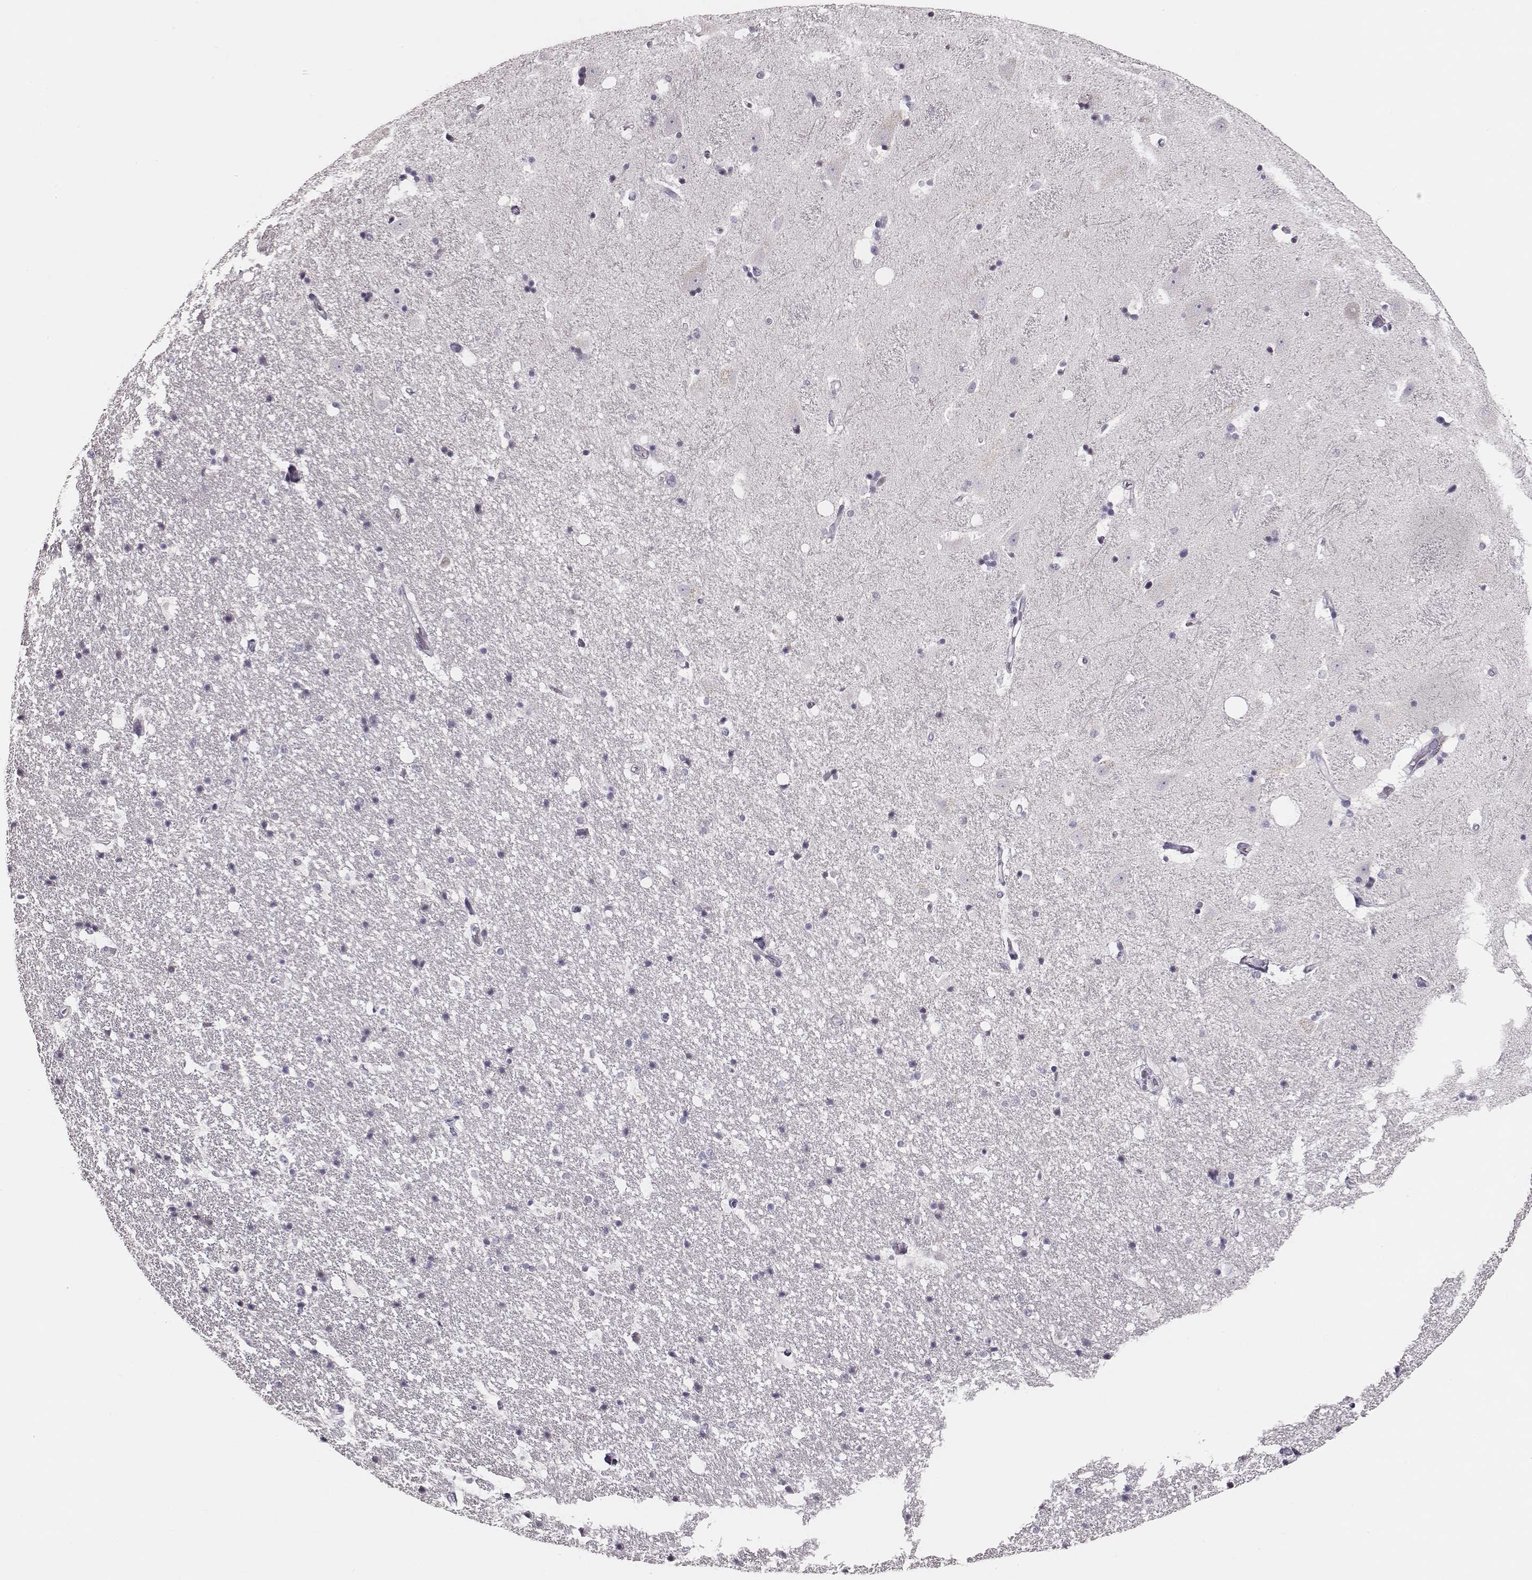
{"staining": {"intensity": "negative", "quantity": "none", "location": "none"}, "tissue": "hippocampus", "cell_type": "Glial cells", "image_type": "normal", "snomed": [{"axis": "morphology", "description": "Normal tissue, NOS"}, {"axis": "topography", "description": "Hippocampus"}], "caption": "Unremarkable hippocampus was stained to show a protein in brown. There is no significant positivity in glial cells. (Brightfield microscopy of DAB IHC at high magnification).", "gene": "UBL4B", "patient": {"sex": "male", "age": 49}}